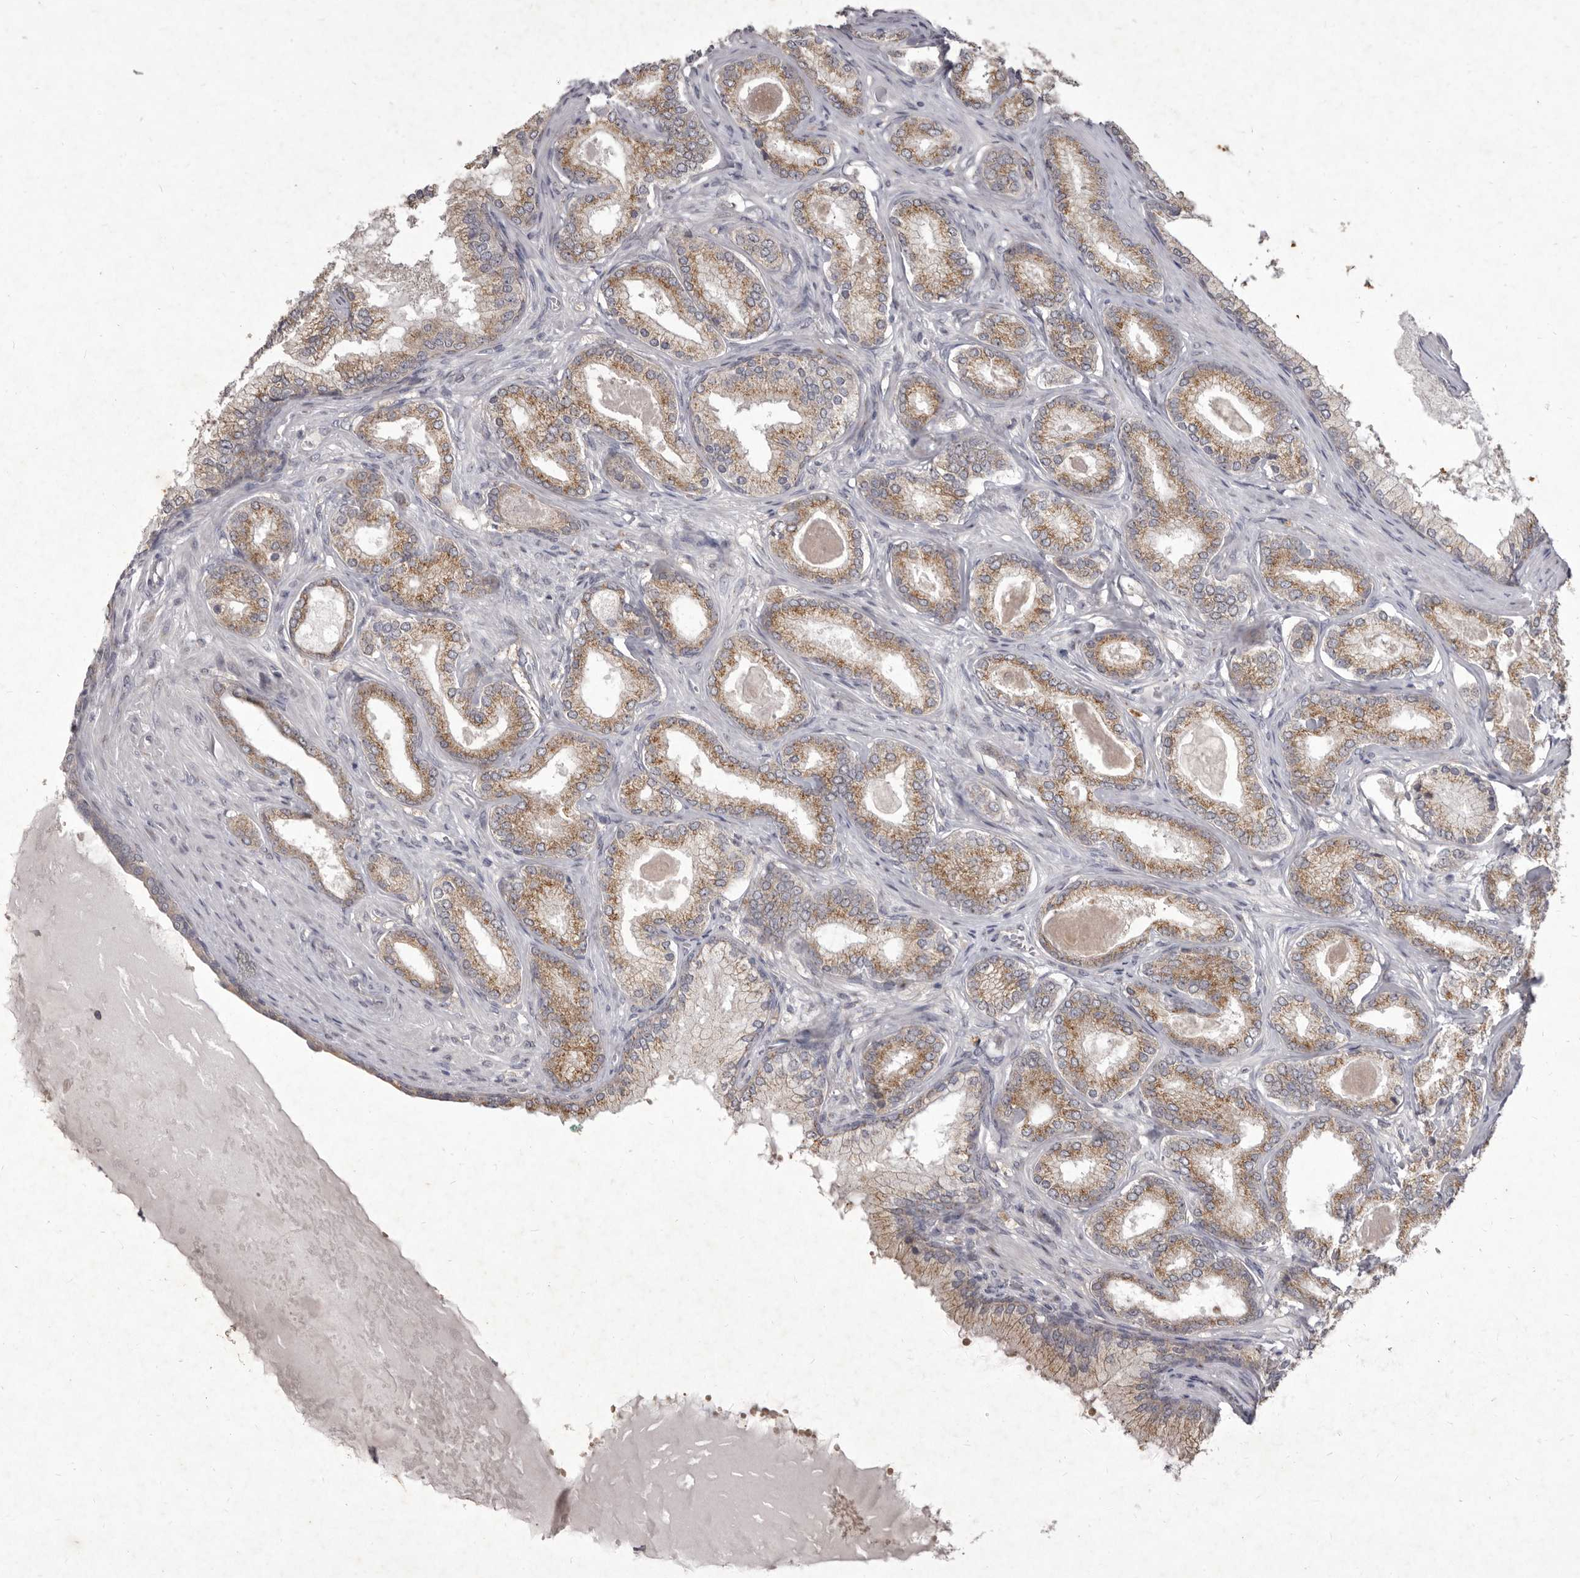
{"staining": {"intensity": "moderate", "quantity": ">75%", "location": "cytoplasmic/membranous"}, "tissue": "prostate cancer", "cell_type": "Tumor cells", "image_type": "cancer", "snomed": [{"axis": "morphology", "description": "Adenocarcinoma, Low grade"}, {"axis": "topography", "description": "Prostate"}], "caption": "About >75% of tumor cells in human adenocarcinoma (low-grade) (prostate) demonstrate moderate cytoplasmic/membranous protein positivity as visualized by brown immunohistochemical staining.", "gene": "P2RX6", "patient": {"sex": "male", "age": 70}}